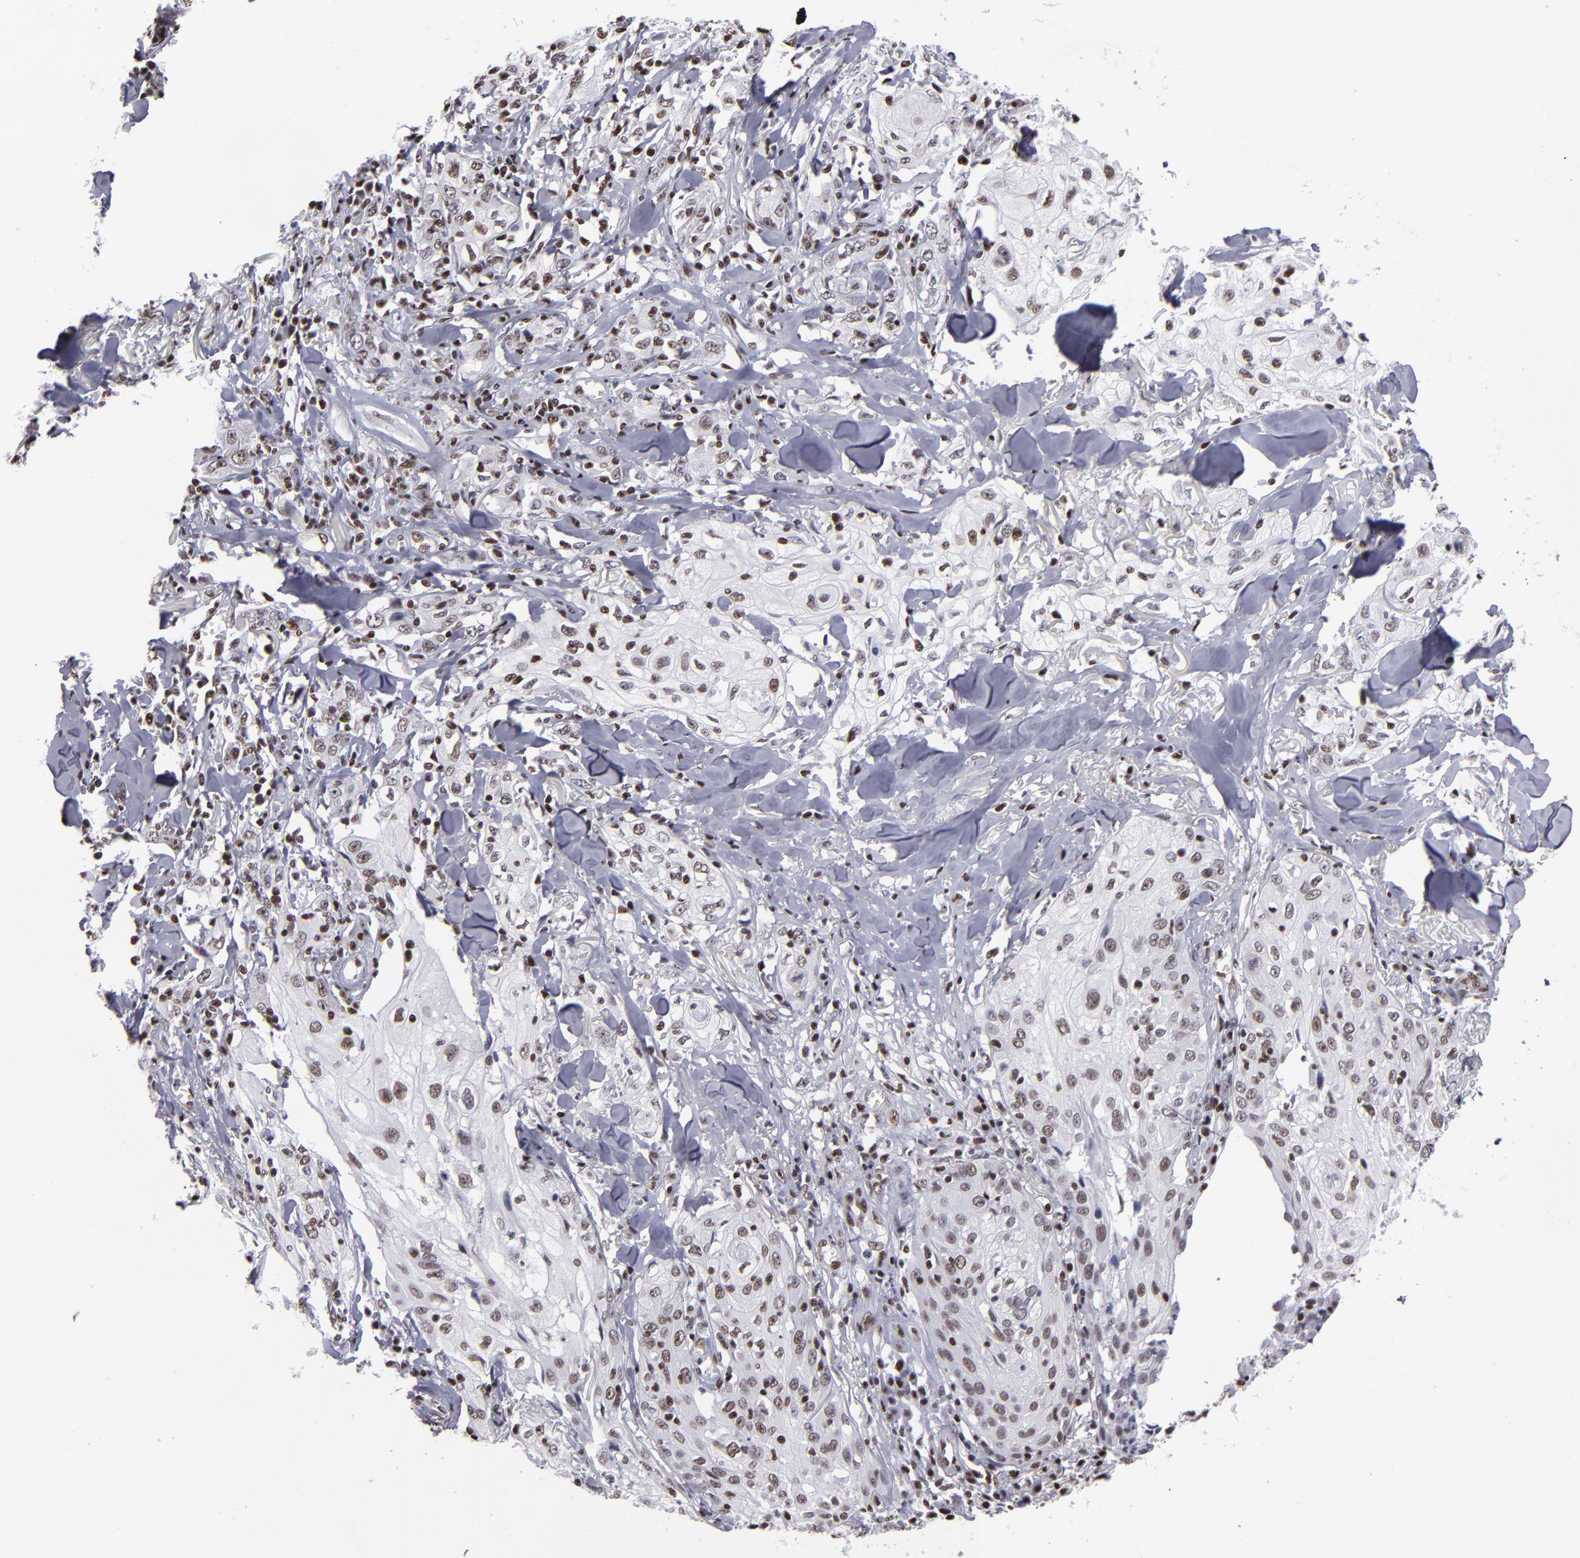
{"staining": {"intensity": "moderate", "quantity": "25%-75%", "location": "nuclear"}, "tissue": "skin cancer", "cell_type": "Tumor cells", "image_type": "cancer", "snomed": [{"axis": "morphology", "description": "Squamous cell carcinoma, NOS"}, {"axis": "topography", "description": "Skin"}], "caption": "Immunohistochemistry (IHC) (DAB (3,3'-diaminobenzidine)) staining of skin cancer (squamous cell carcinoma) exhibits moderate nuclear protein positivity in about 25%-75% of tumor cells. (DAB IHC with brightfield microscopy, high magnification).", "gene": "TERF2", "patient": {"sex": "male", "age": 65}}